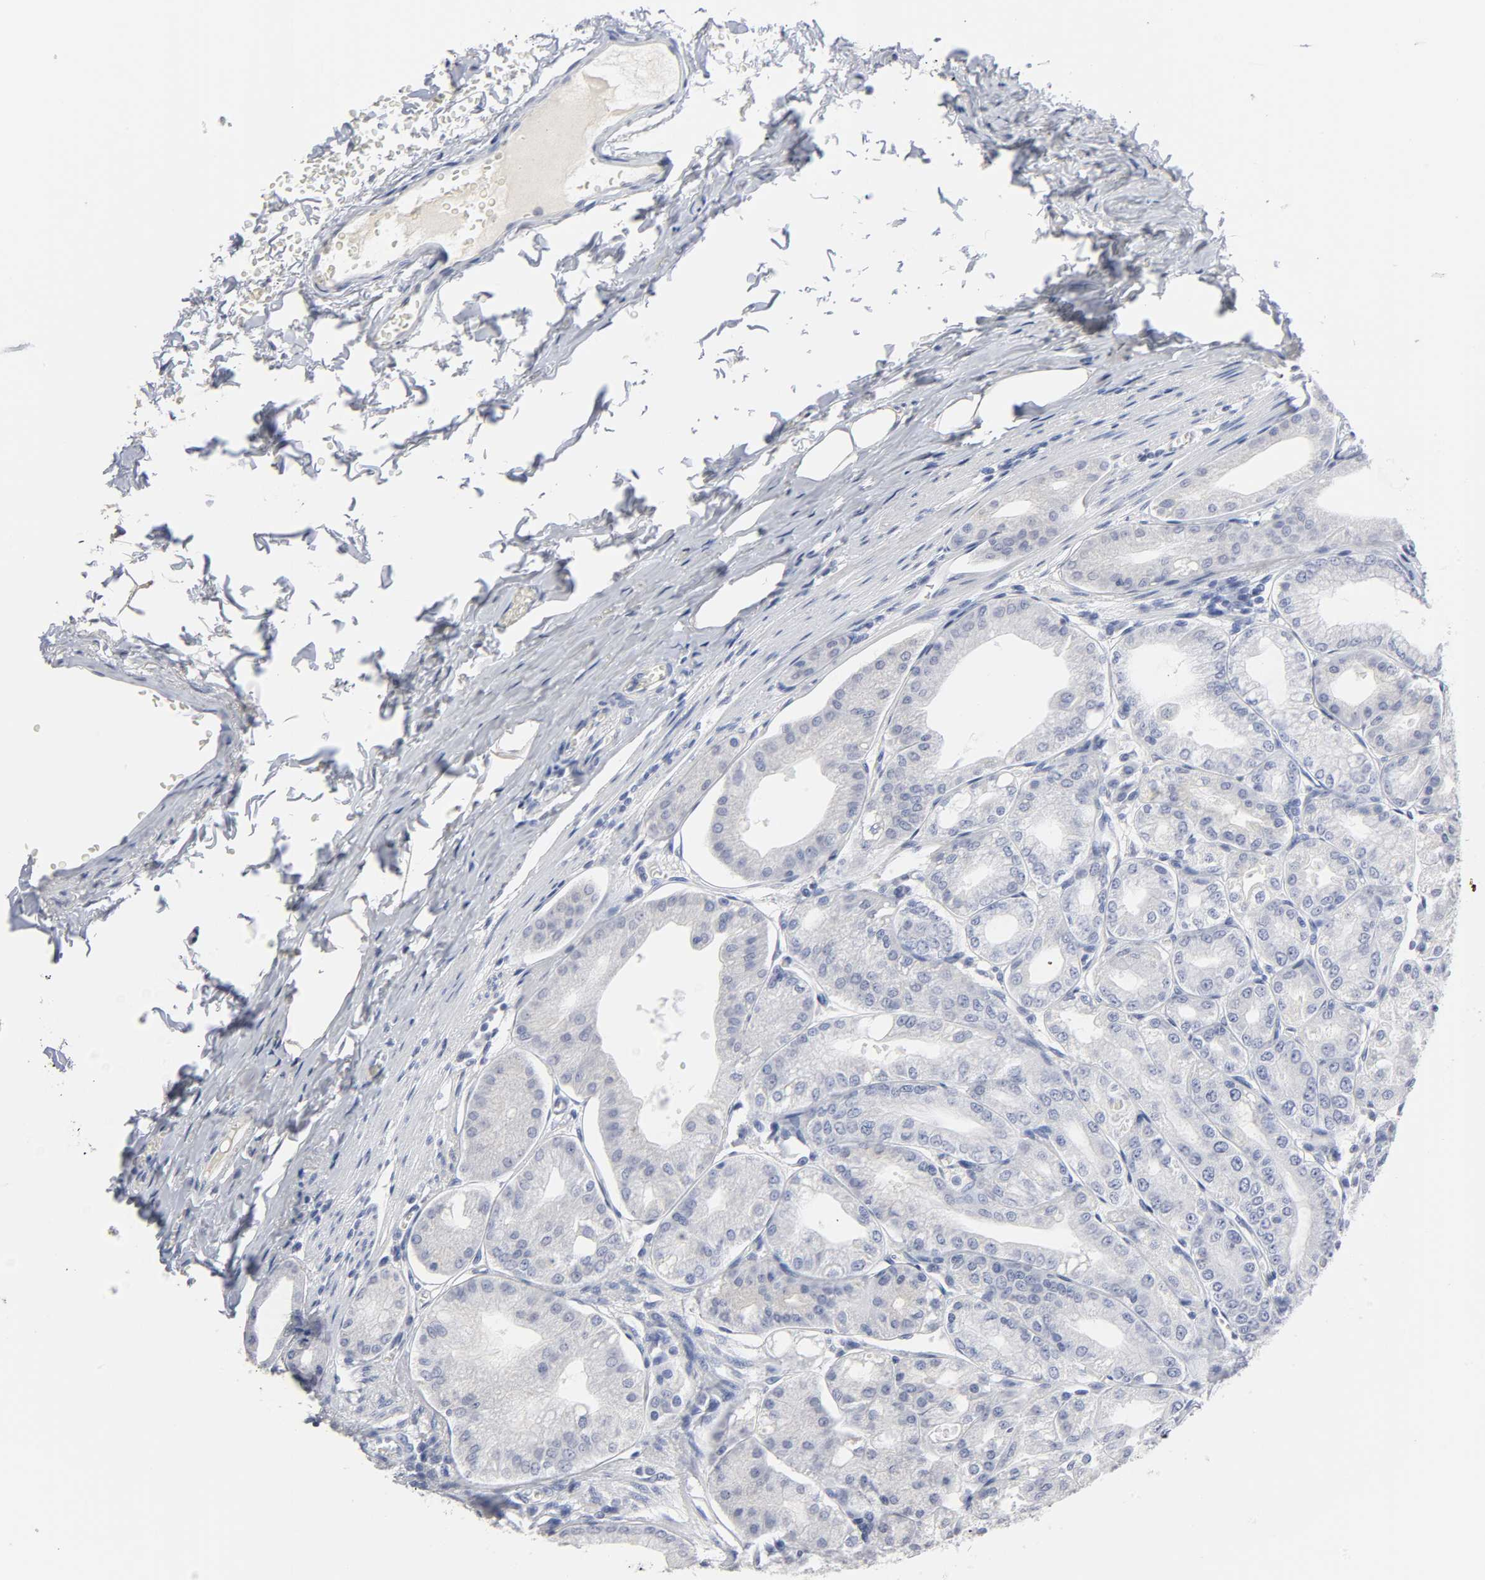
{"staining": {"intensity": "negative", "quantity": "none", "location": "none"}, "tissue": "stomach", "cell_type": "Glandular cells", "image_type": "normal", "snomed": [{"axis": "morphology", "description": "Normal tissue, NOS"}, {"axis": "topography", "description": "Stomach, lower"}], "caption": "This is an immunohistochemistry photomicrograph of benign human stomach. There is no staining in glandular cells.", "gene": "SLCO1B3", "patient": {"sex": "male", "age": 71}}